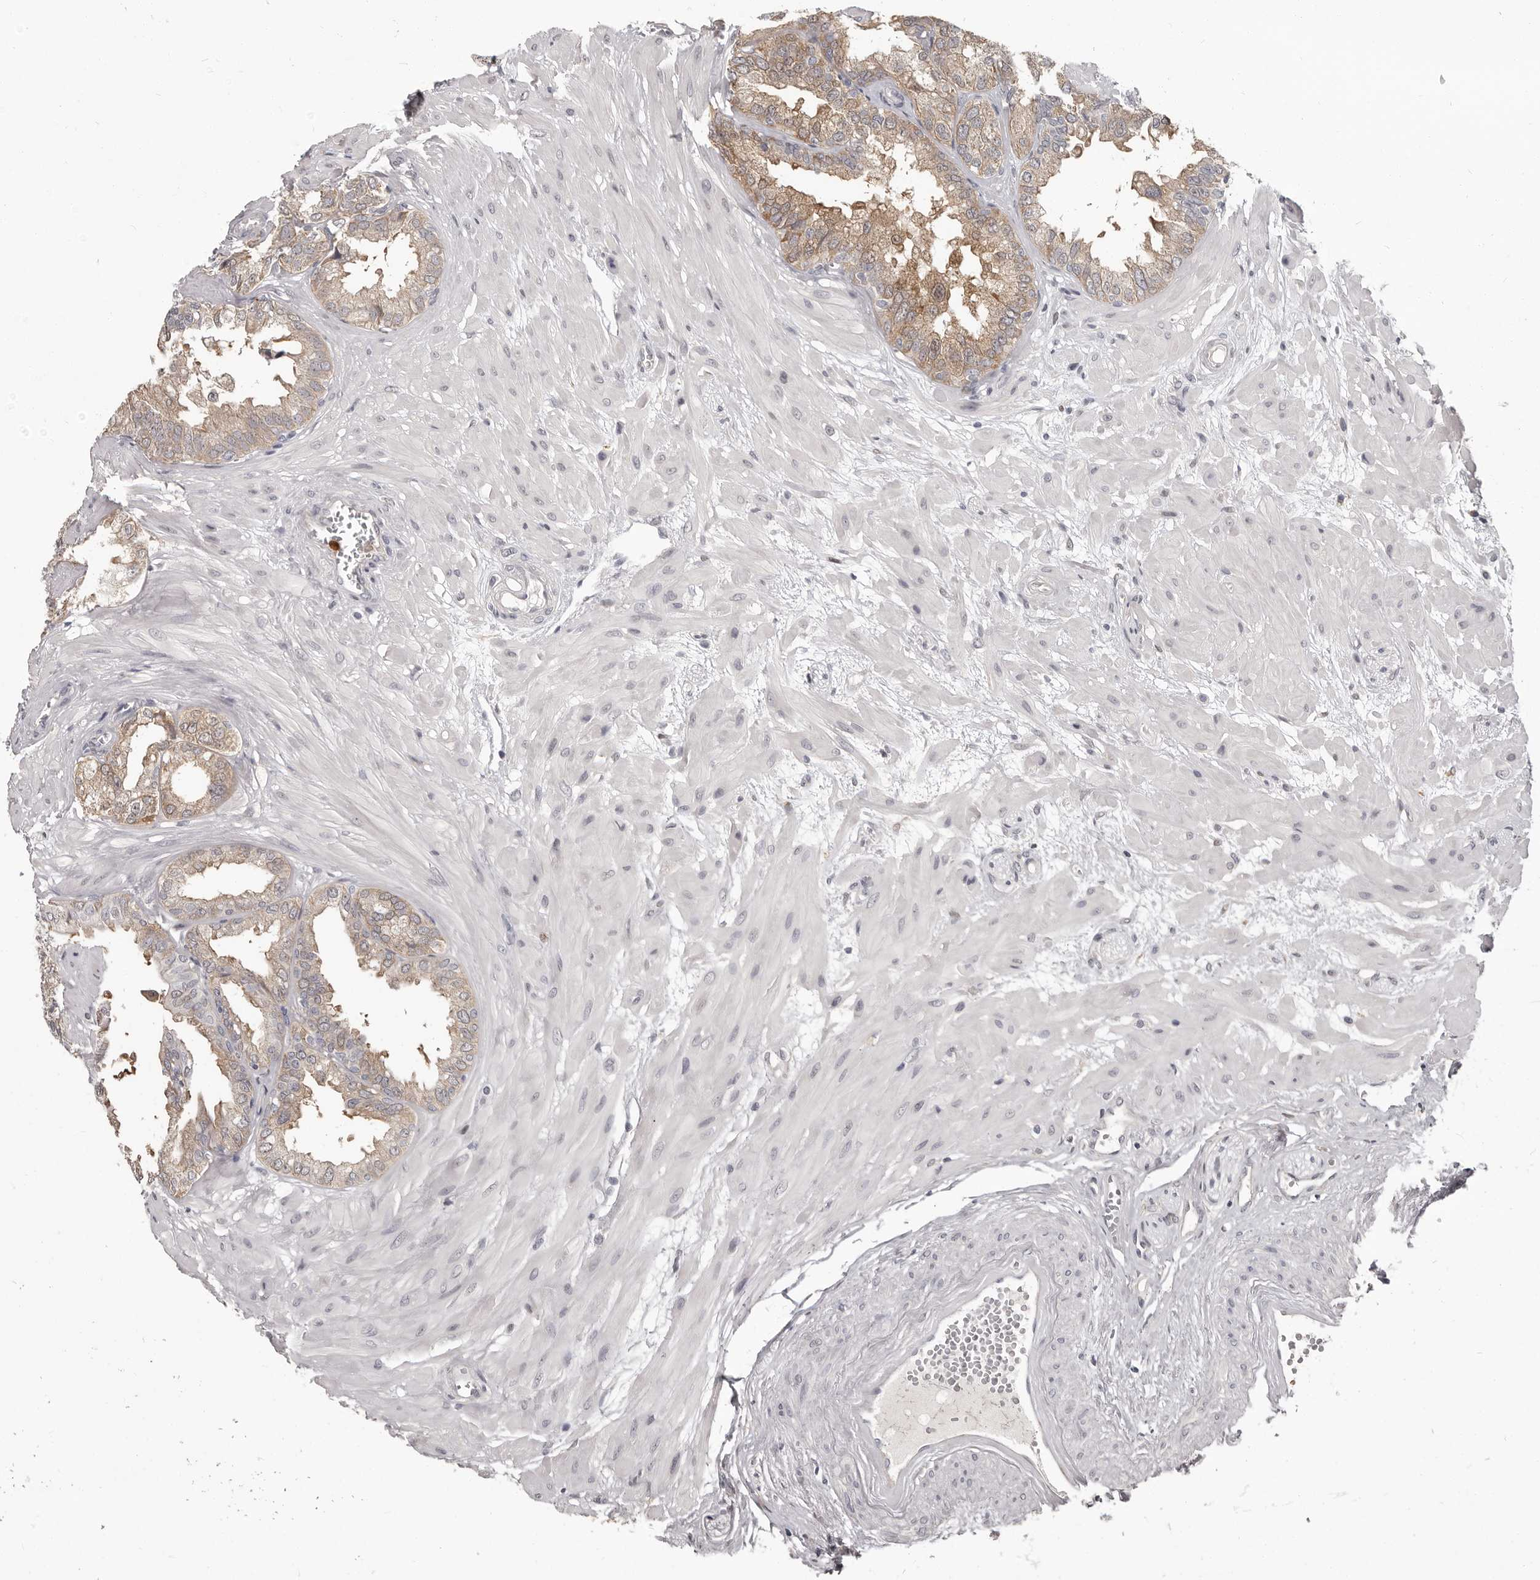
{"staining": {"intensity": "weak", "quantity": ">75%", "location": "cytoplasmic/membranous"}, "tissue": "seminal vesicle", "cell_type": "Glandular cells", "image_type": "normal", "snomed": [{"axis": "morphology", "description": "Normal tissue, NOS"}, {"axis": "topography", "description": "Prostate"}, {"axis": "topography", "description": "Seminal veicle"}], "caption": "Human seminal vesicle stained for a protein (brown) demonstrates weak cytoplasmic/membranous positive expression in approximately >75% of glandular cells.", "gene": "GPR157", "patient": {"sex": "male", "age": 51}}